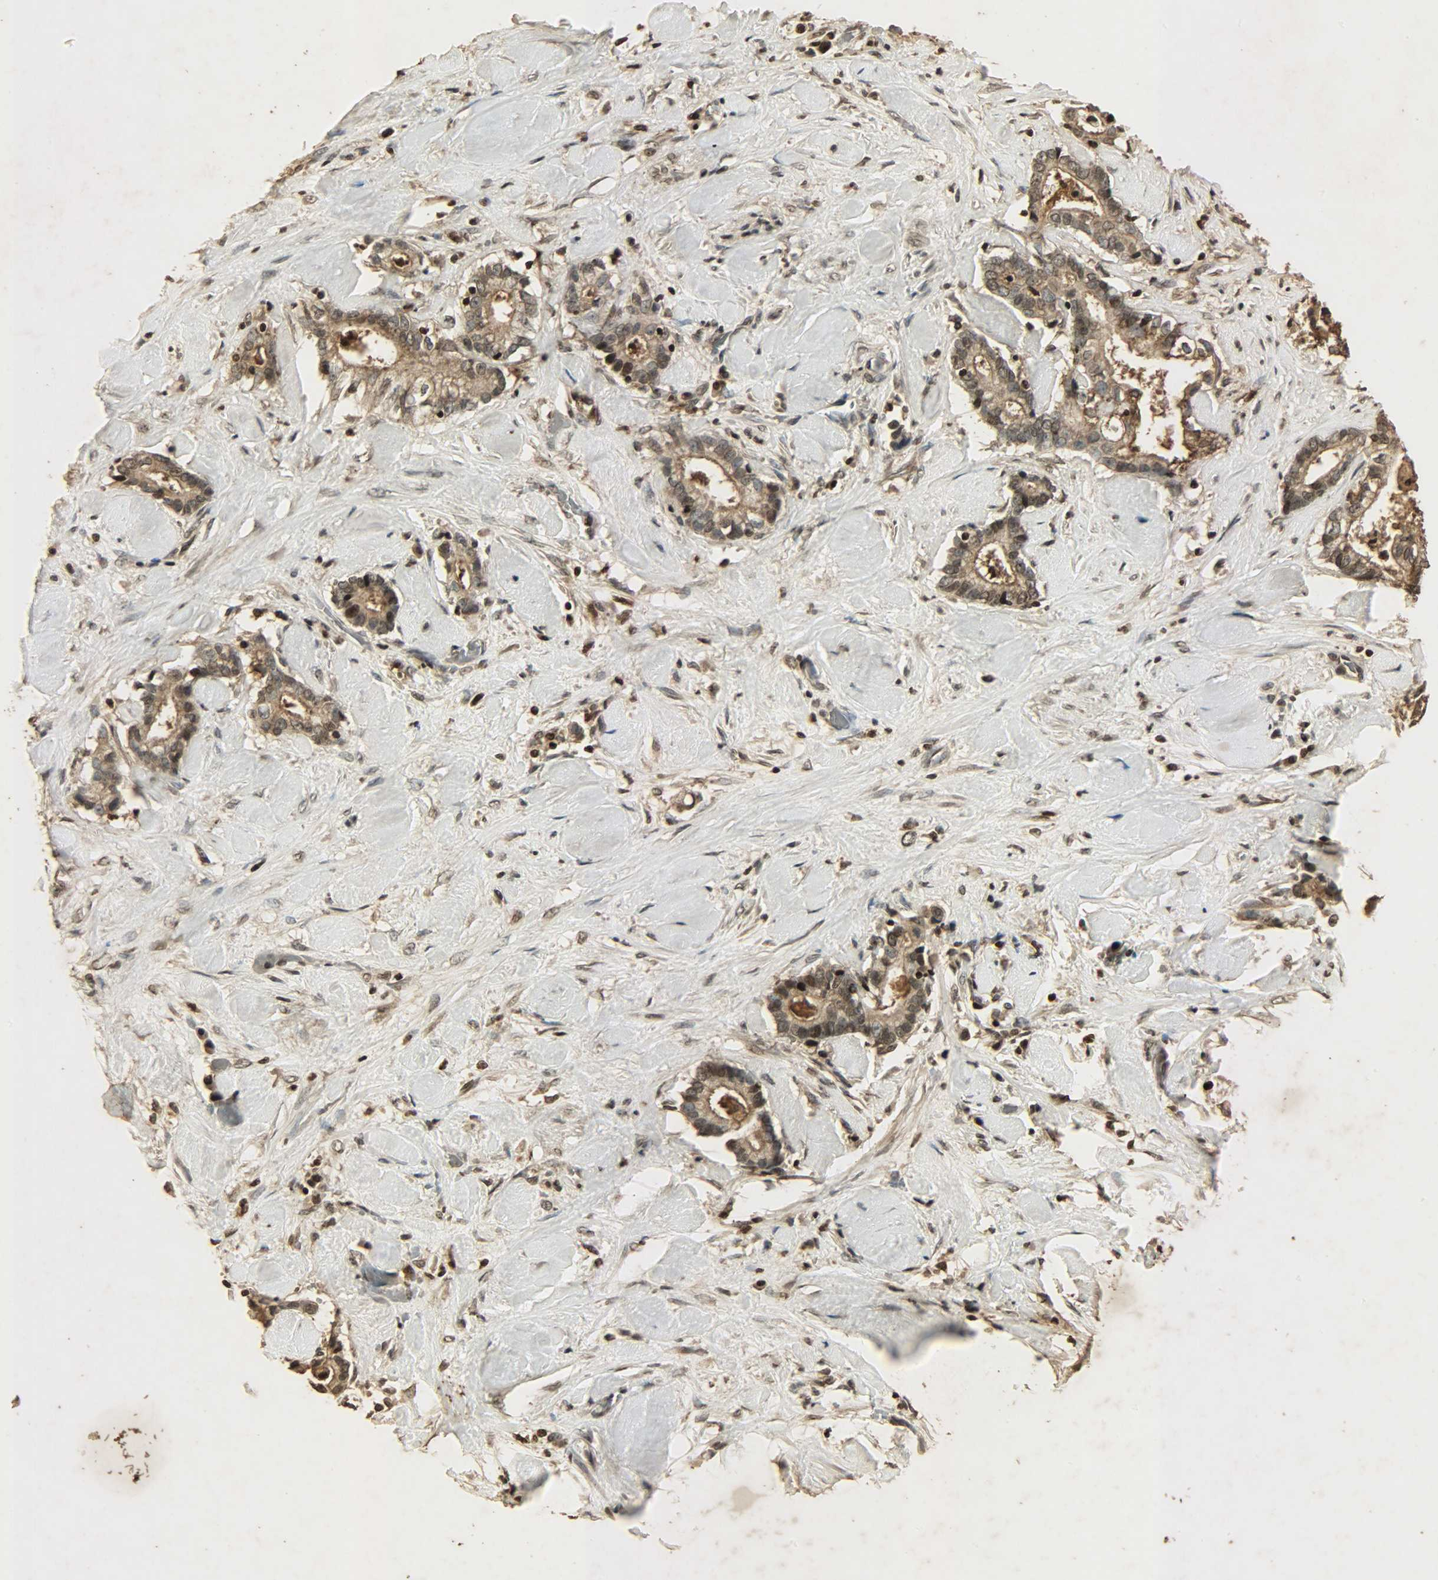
{"staining": {"intensity": "strong", "quantity": ">75%", "location": "cytoplasmic/membranous,nuclear"}, "tissue": "liver cancer", "cell_type": "Tumor cells", "image_type": "cancer", "snomed": [{"axis": "morphology", "description": "Cholangiocarcinoma"}, {"axis": "topography", "description": "Liver"}], "caption": "Cholangiocarcinoma (liver) was stained to show a protein in brown. There is high levels of strong cytoplasmic/membranous and nuclear expression in approximately >75% of tumor cells.", "gene": "PPP3R1", "patient": {"sex": "male", "age": 57}}